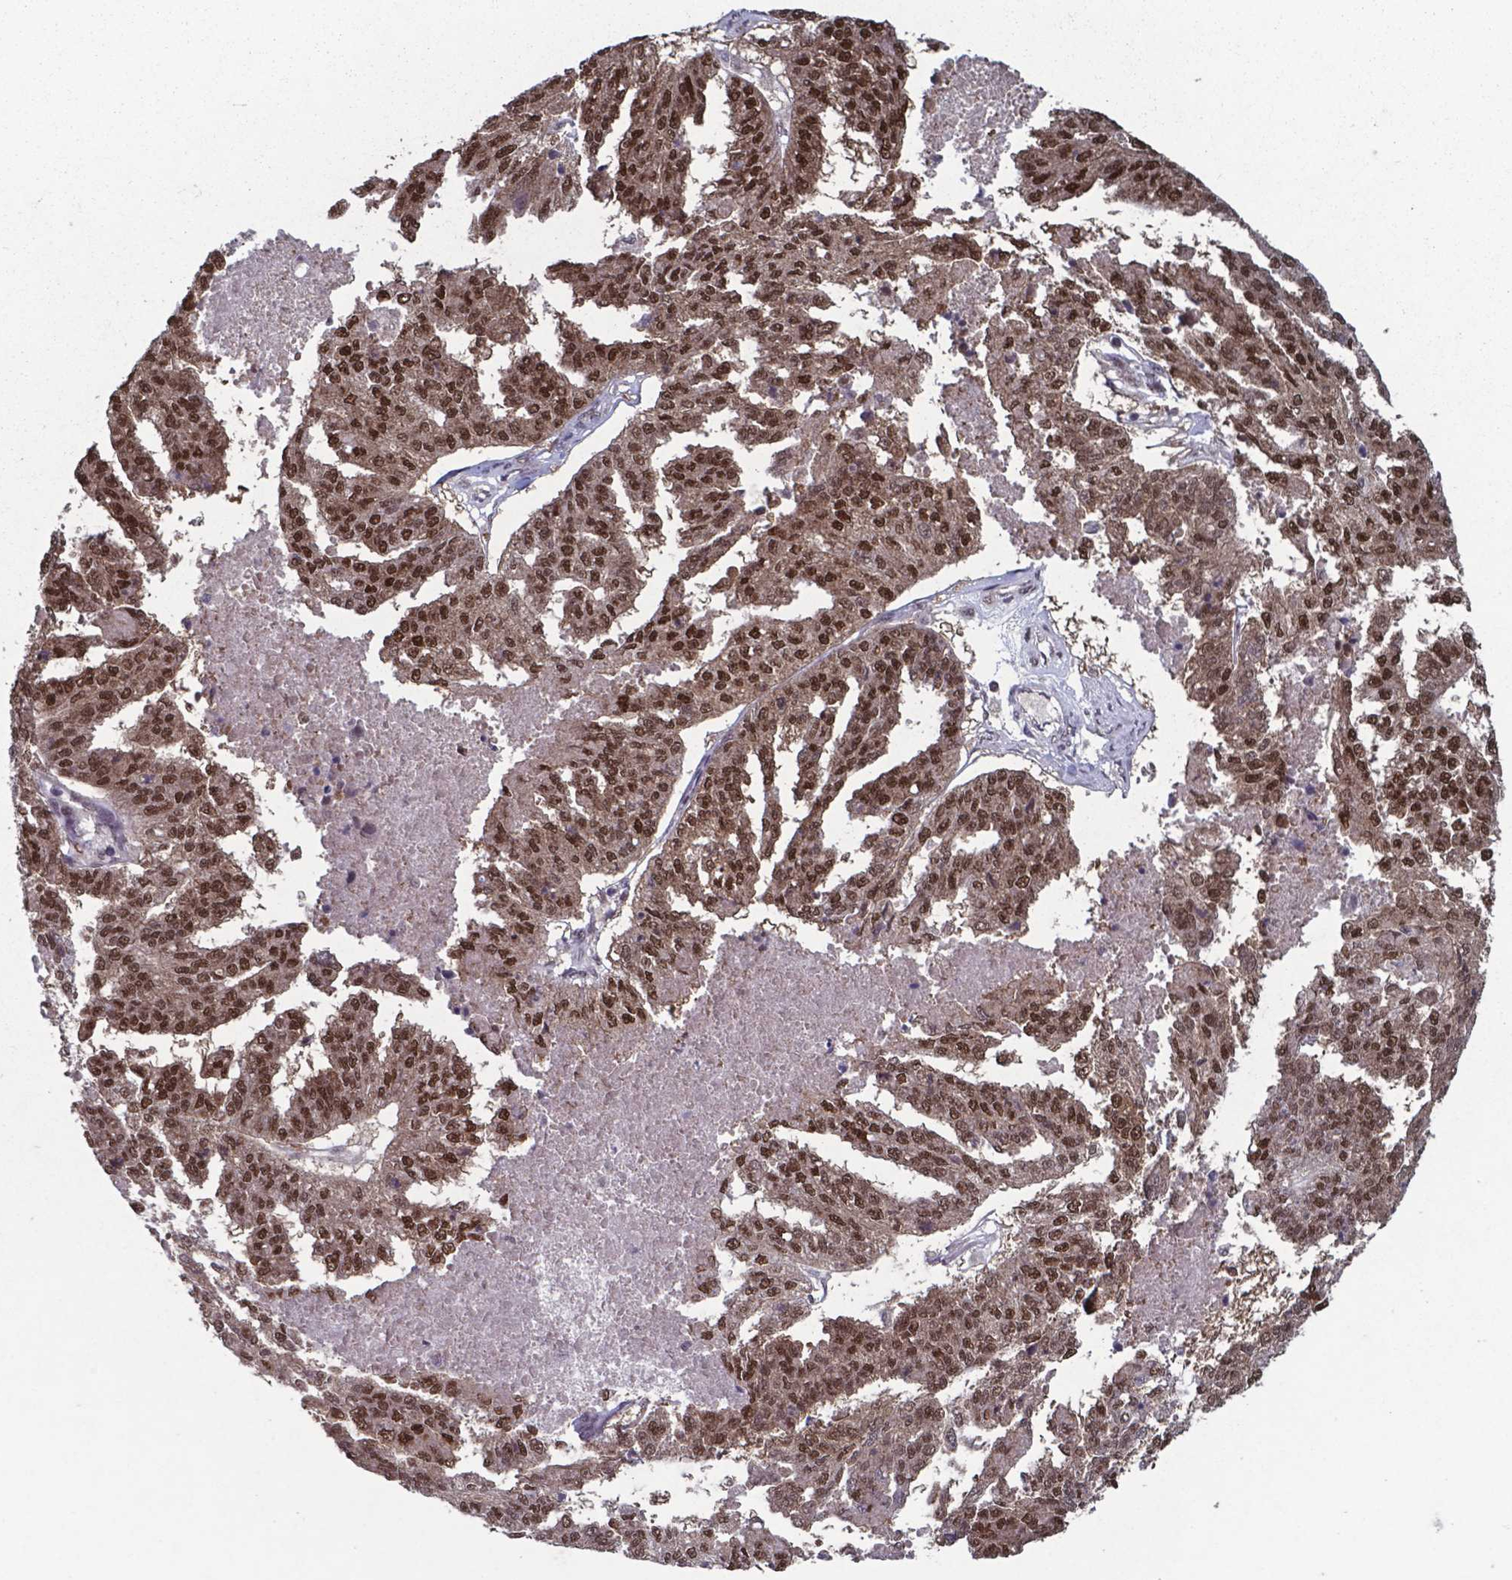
{"staining": {"intensity": "moderate", "quantity": ">75%", "location": "nuclear"}, "tissue": "ovarian cancer", "cell_type": "Tumor cells", "image_type": "cancer", "snomed": [{"axis": "morphology", "description": "Cystadenocarcinoma, serous, NOS"}, {"axis": "topography", "description": "Ovary"}], "caption": "High-power microscopy captured an immunohistochemistry histopathology image of ovarian serous cystadenocarcinoma, revealing moderate nuclear positivity in about >75% of tumor cells.", "gene": "UBA1", "patient": {"sex": "female", "age": 58}}